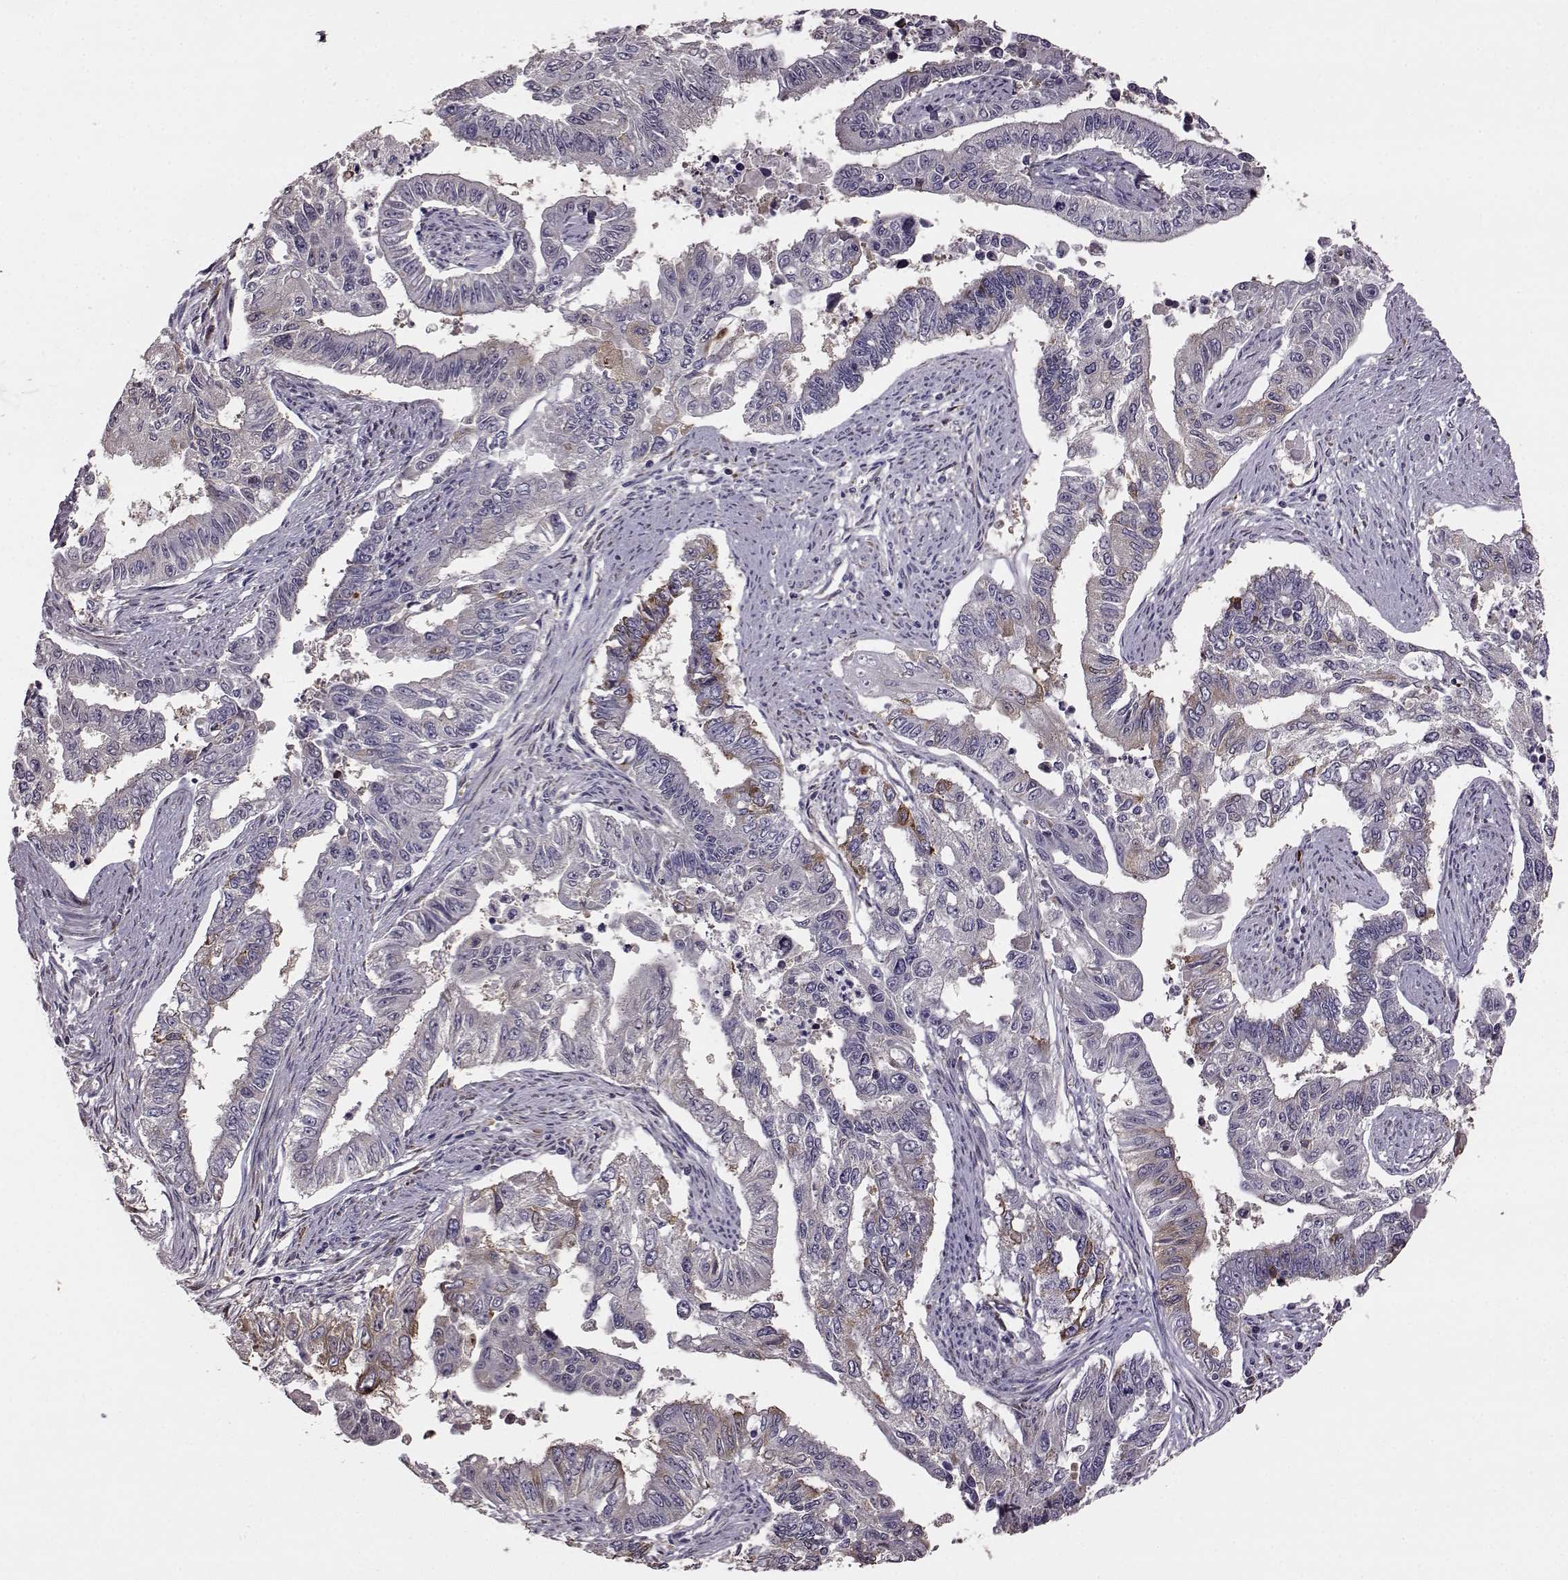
{"staining": {"intensity": "weak", "quantity": "<25%", "location": "cytoplasmic/membranous"}, "tissue": "endometrial cancer", "cell_type": "Tumor cells", "image_type": "cancer", "snomed": [{"axis": "morphology", "description": "Adenocarcinoma, NOS"}, {"axis": "topography", "description": "Uterus"}], "caption": "A high-resolution photomicrograph shows immunohistochemistry (IHC) staining of endometrial adenocarcinoma, which displays no significant staining in tumor cells. (DAB (3,3'-diaminobenzidine) IHC with hematoxylin counter stain).", "gene": "ADGRG2", "patient": {"sex": "female", "age": 59}}